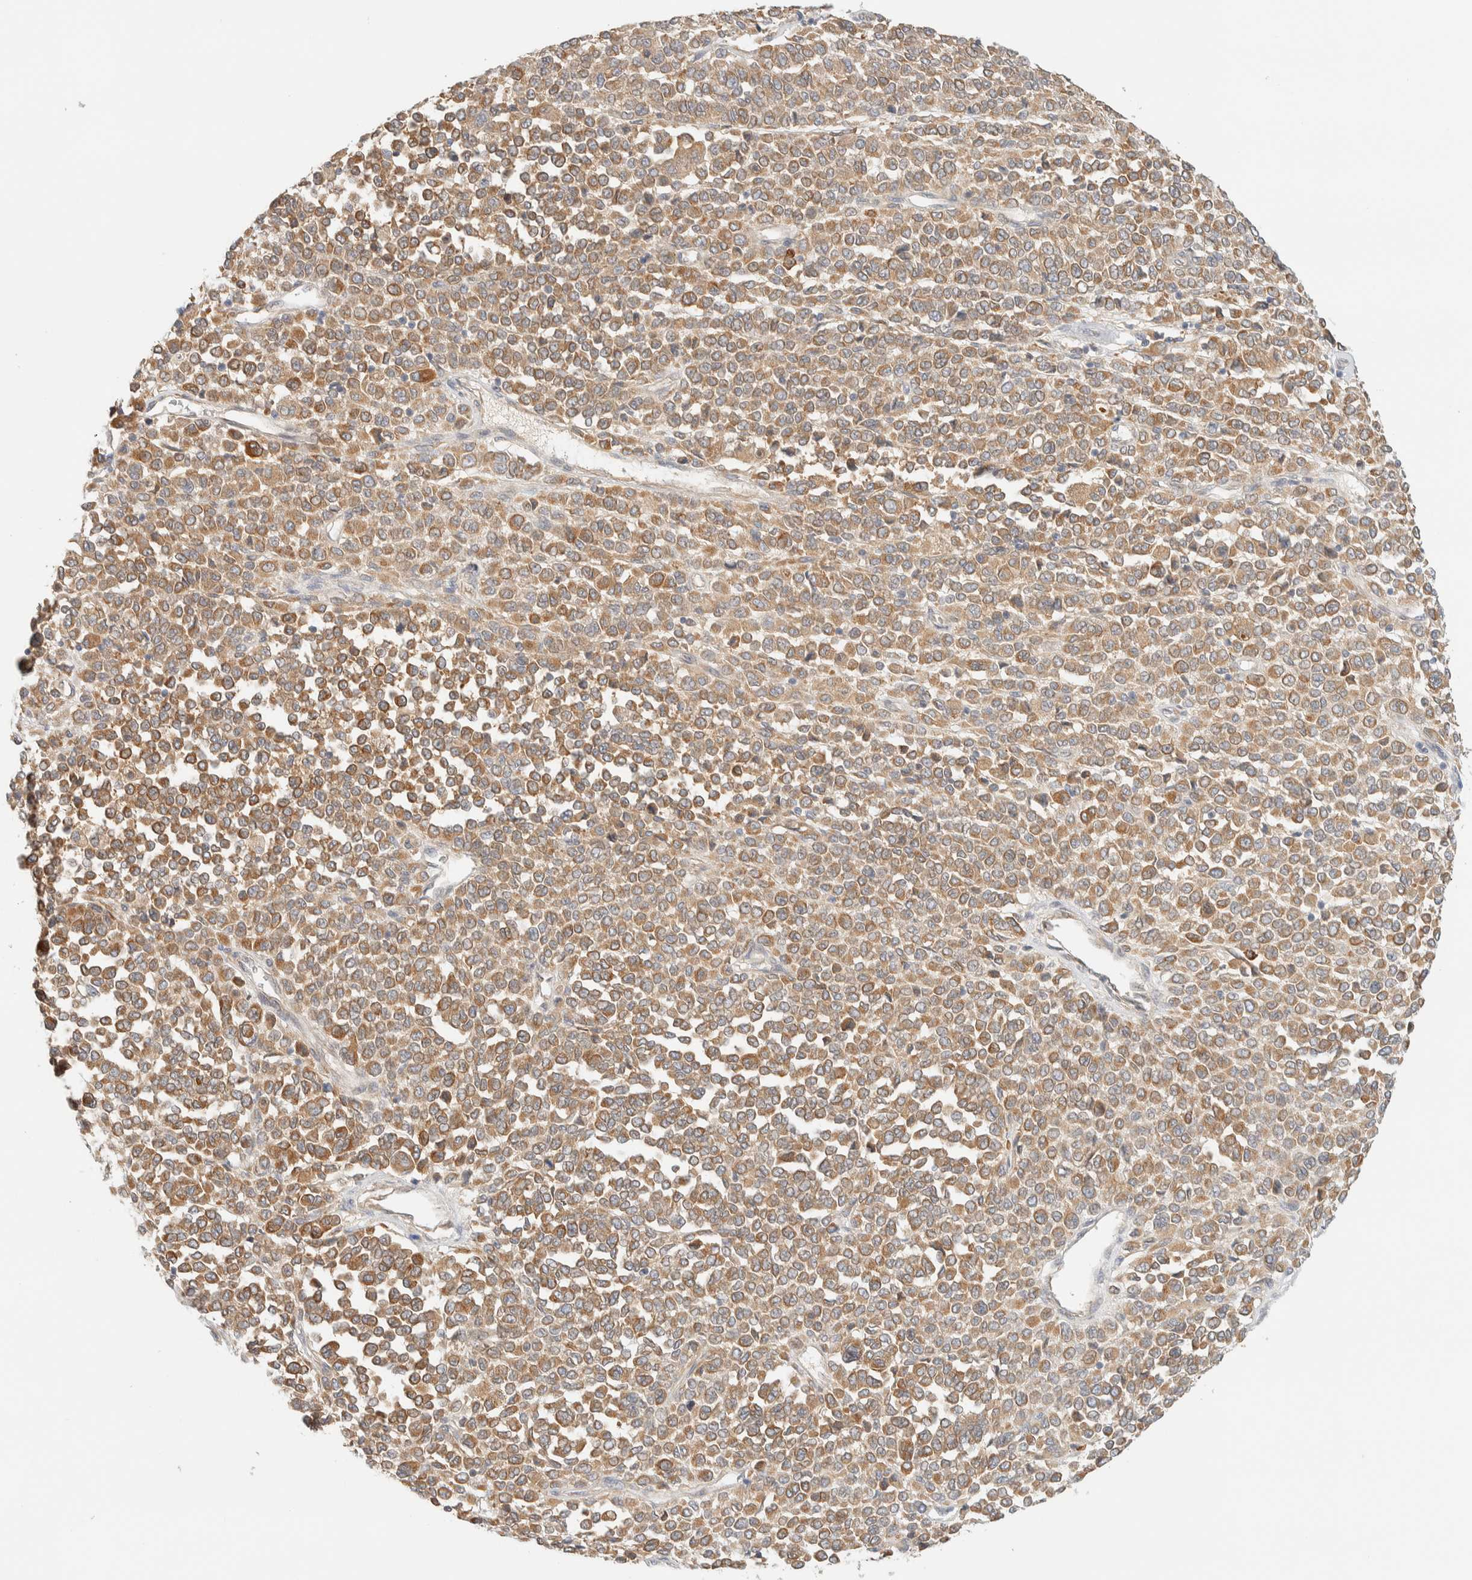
{"staining": {"intensity": "moderate", "quantity": ">75%", "location": "cytoplasmic/membranous"}, "tissue": "melanoma", "cell_type": "Tumor cells", "image_type": "cancer", "snomed": [{"axis": "morphology", "description": "Malignant melanoma, Metastatic site"}, {"axis": "topography", "description": "Pancreas"}], "caption": "Immunohistochemistry (IHC) of human melanoma shows medium levels of moderate cytoplasmic/membranous positivity in about >75% of tumor cells. Nuclei are stained in blue.", "gene": "NT5C", "patient": {"sex": "female", "age": 30}}